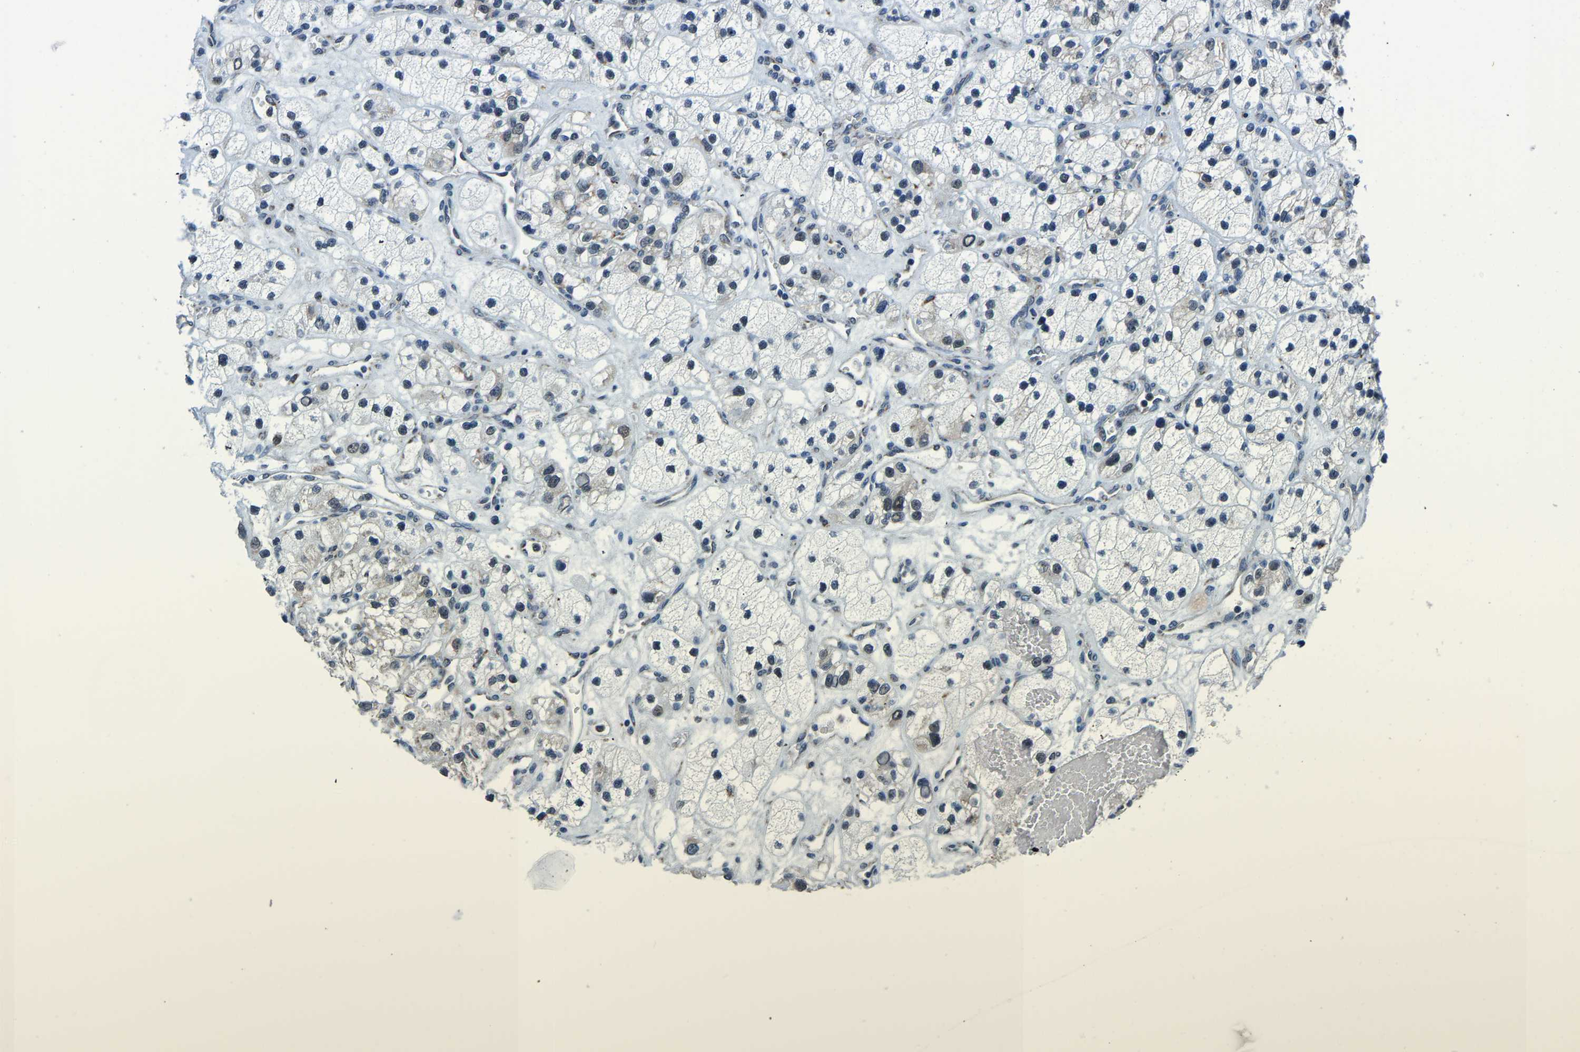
{"staining": {"intensity": "weak", "quantity": "<25%", "location": "cytoplasmic/membranous,nuclear"}, "tissue": "renal cancer", "cell_type": "Tumor cells", "image_type": "cancer", "snomed": [{"axis": "morphology", "description": "Adenocarcinoma, NOS"}, {"axis": "topography", "description": "Kidney"}], "caption": "Renal adenocarcinoma was stained to show a protein in brown. There is no significant positivity in tumor cells.", "gene": "BNIP3L", "patient": {"sex": "female", "age": 57}}